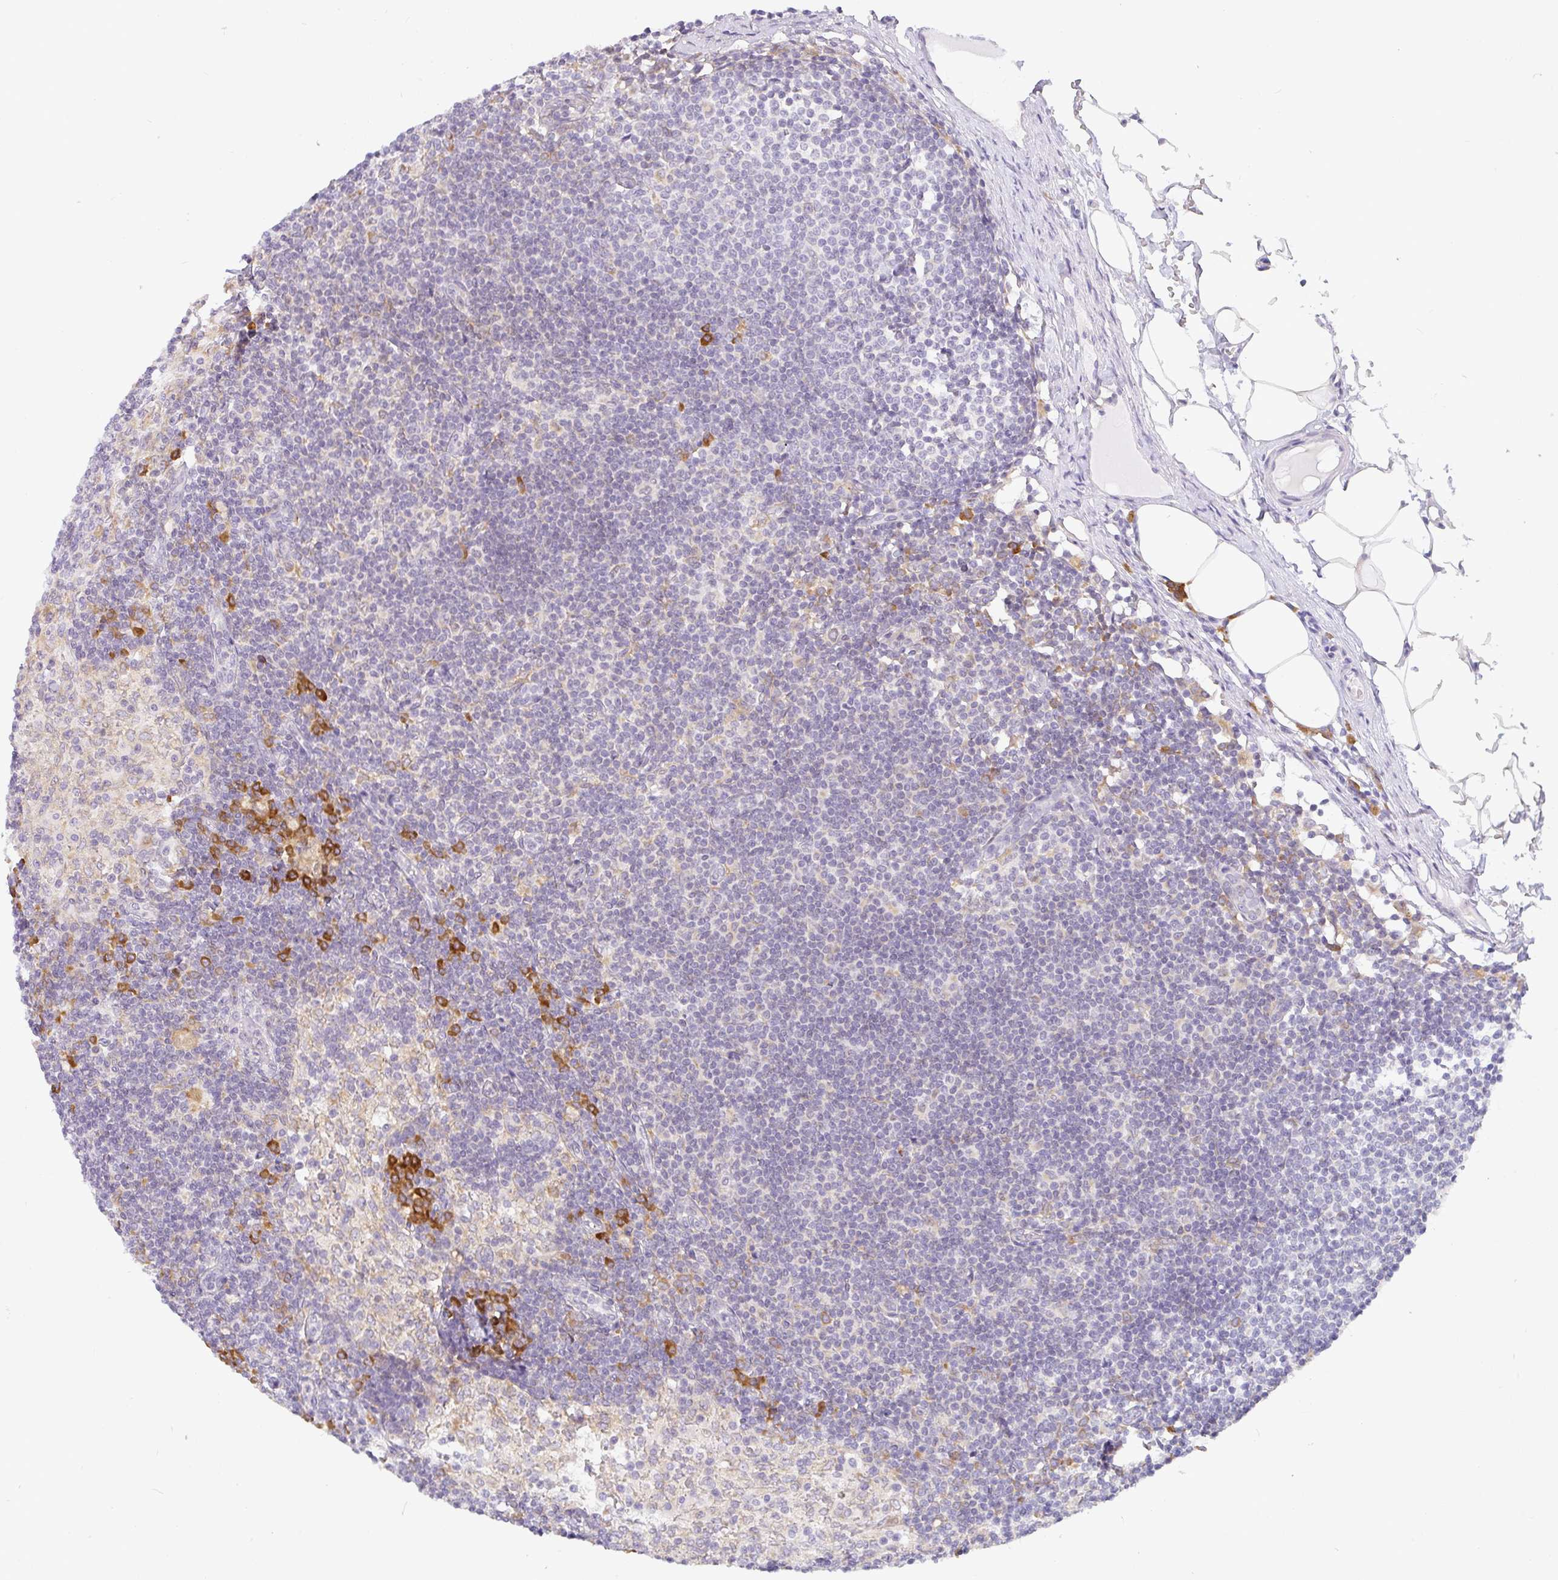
{"staining": {"intensity": "strong", "quantity": "<25%", "location": "cytoplasmic/membranous"}, "tissue": "lymph node", "cell_type": "Germinal center cells", "image_type": "normal", "snomed": [{"axis": "morphology", "description": "Normal tissue, NOS"}, {"axis": "topography", "description": "Lymph node"}], "caption": "A photomicrograph of lymph node stained for a protein exhibits strong cytoplasmic/membranous brown staining in germinal center cells.", "gene": "DERL2", "patient": {"sex": "male", "age": 49}}